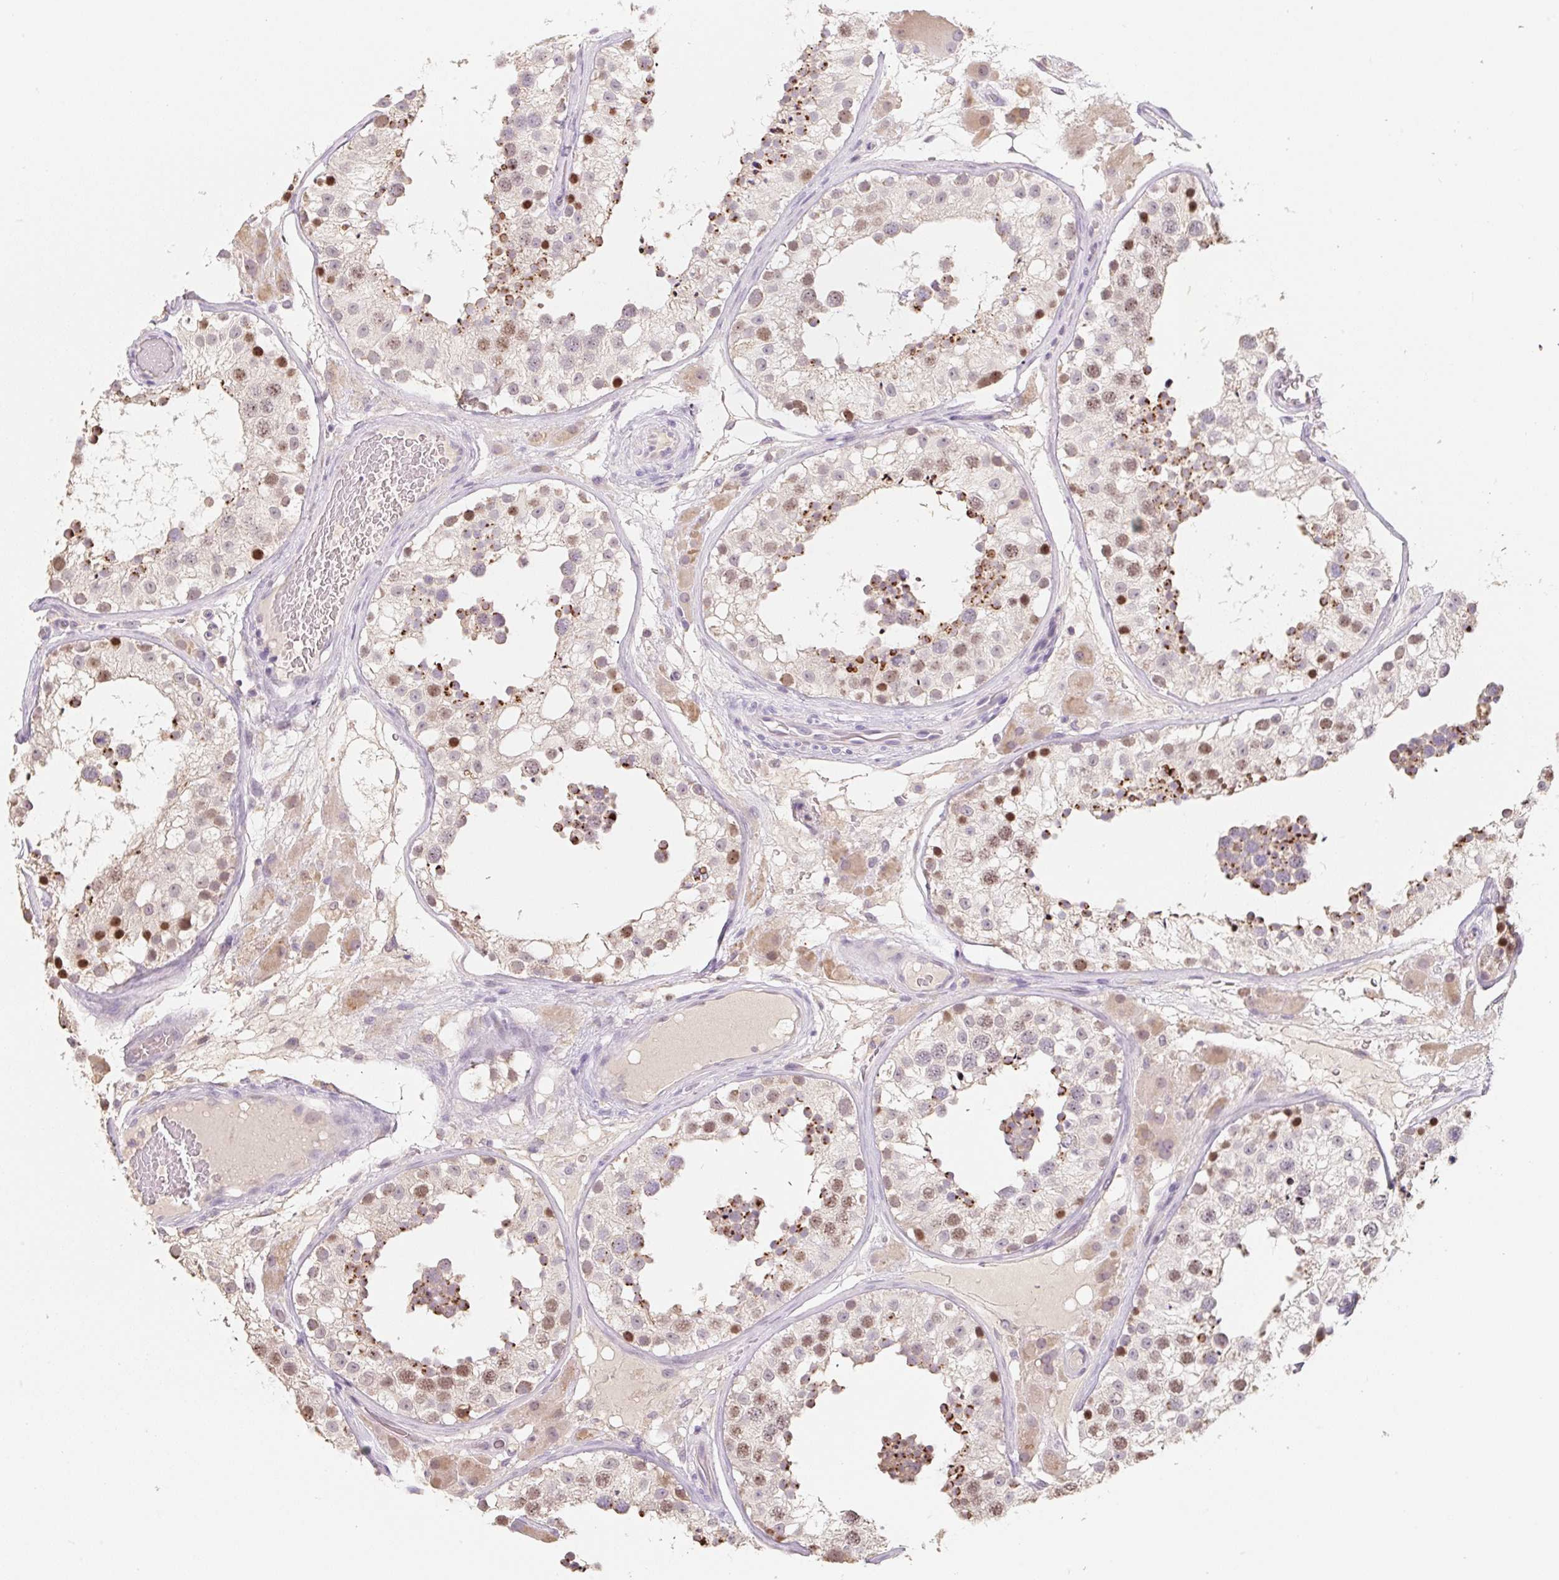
{"staining": {"intensity": "strong", "quantity": "25%-75%", "location": "cytoplasmic/membranous,nuclear"}, "tissue": "testis", "cell_type": "Cells in seminiferous ducts", "image_type": "normal", "snomed": [{"axis": "morphology", "description": "Normal tissue, NOS"}, {"axis": "topography", "description": "Testis"}], "caption": "Cells in seminiferous ducts exhibit high levels of strong cytoplasmic/membranous,nuclear staining in about 25%-75% of cells in benign testis. (brown staining indicates protein expression, while blue staining denotes nuclei).", "gene": "MIA2", "patient": {"sex": "male", "age": 26}}